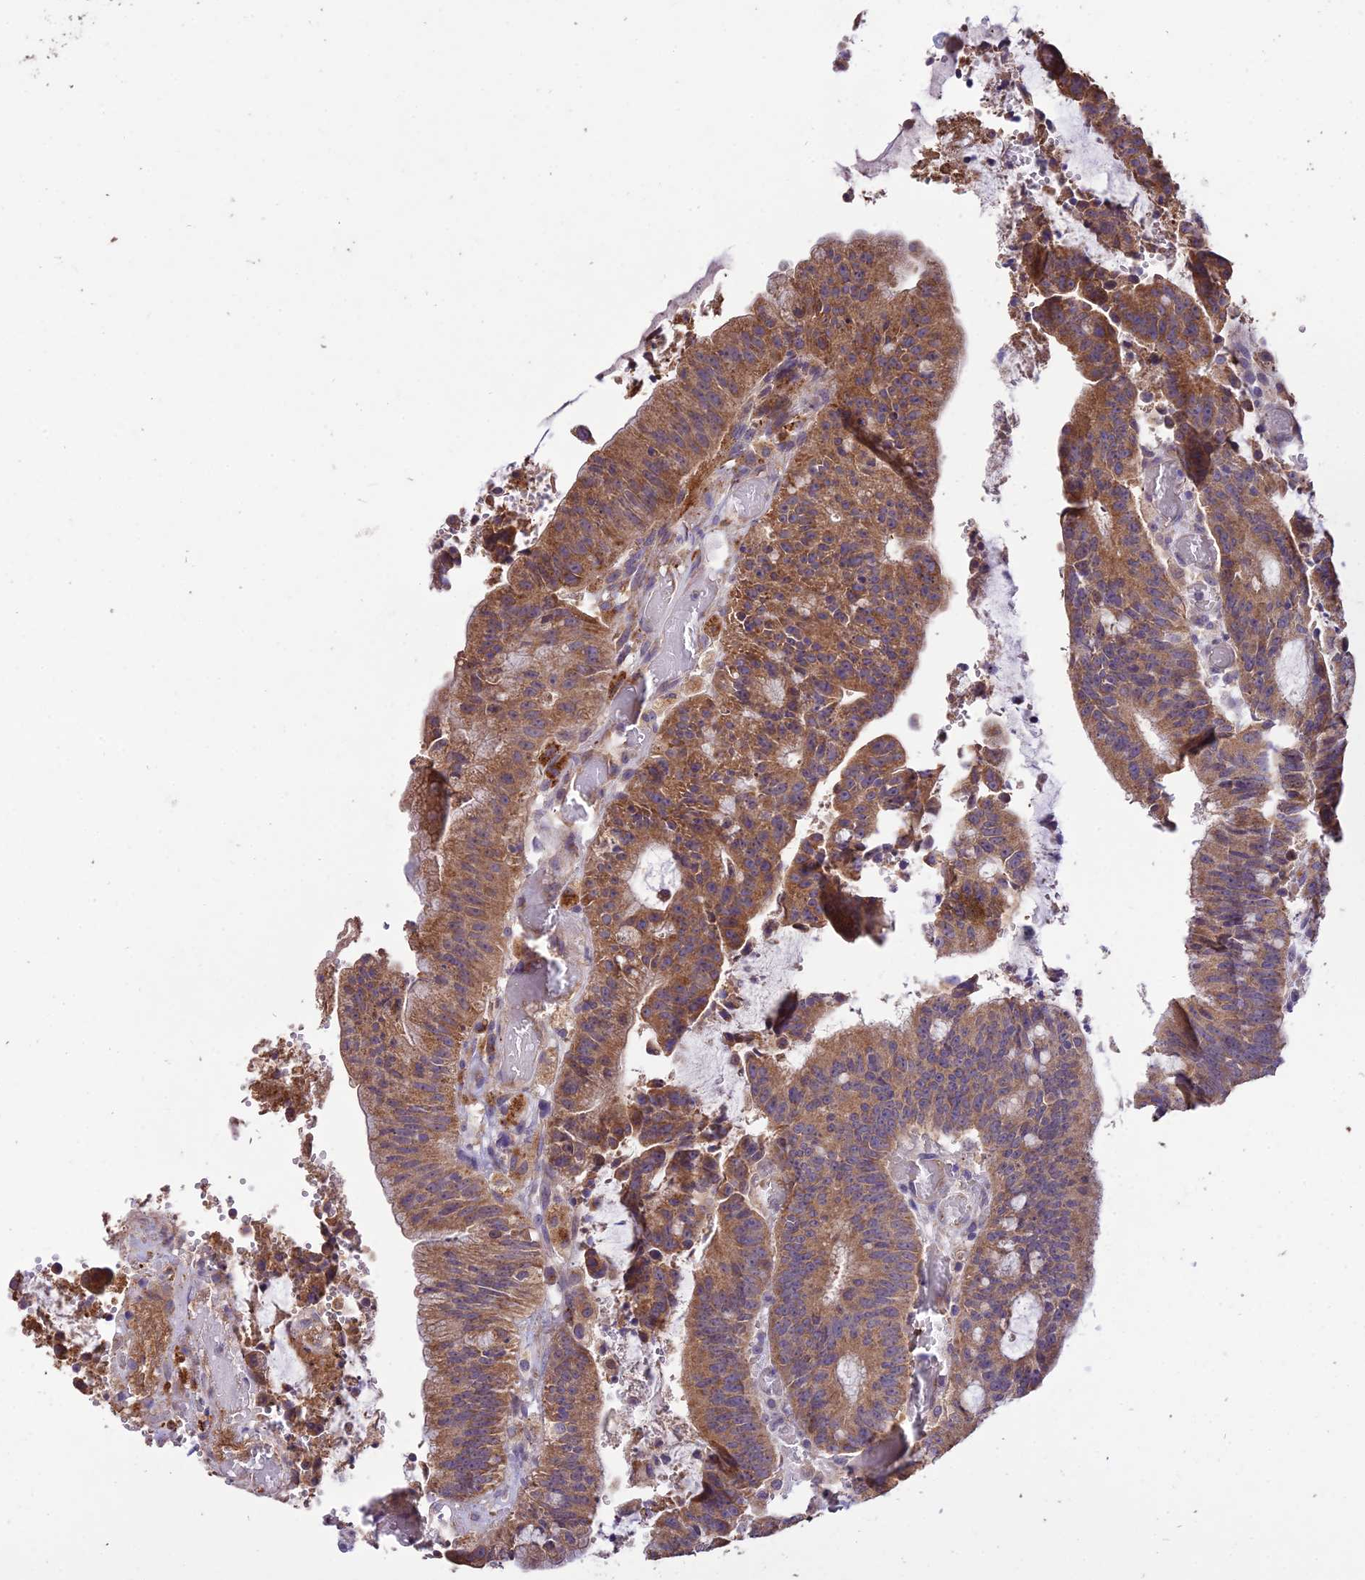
{"staining": {"intensity": "moderate", "quantity": ">75%", "location": "cytoplasmic/membranous"}, "tissue": "colorectal cancer", "cell_type": "Tumor cells", "image_type": "cancer", "snomed": [{"axis": "morphology", "description": "Adenocarcinoma, NOS"}, {"axis": "topography", "description": "Rectum"}], "caption": "IHC of colorectal adenocarcinoma displays medium levels of moderate cytoplasmic/membranous staining in about >75% of tumor cells.", "gene": "SDHD", "patient": {"sex": "female", "age": 77}}